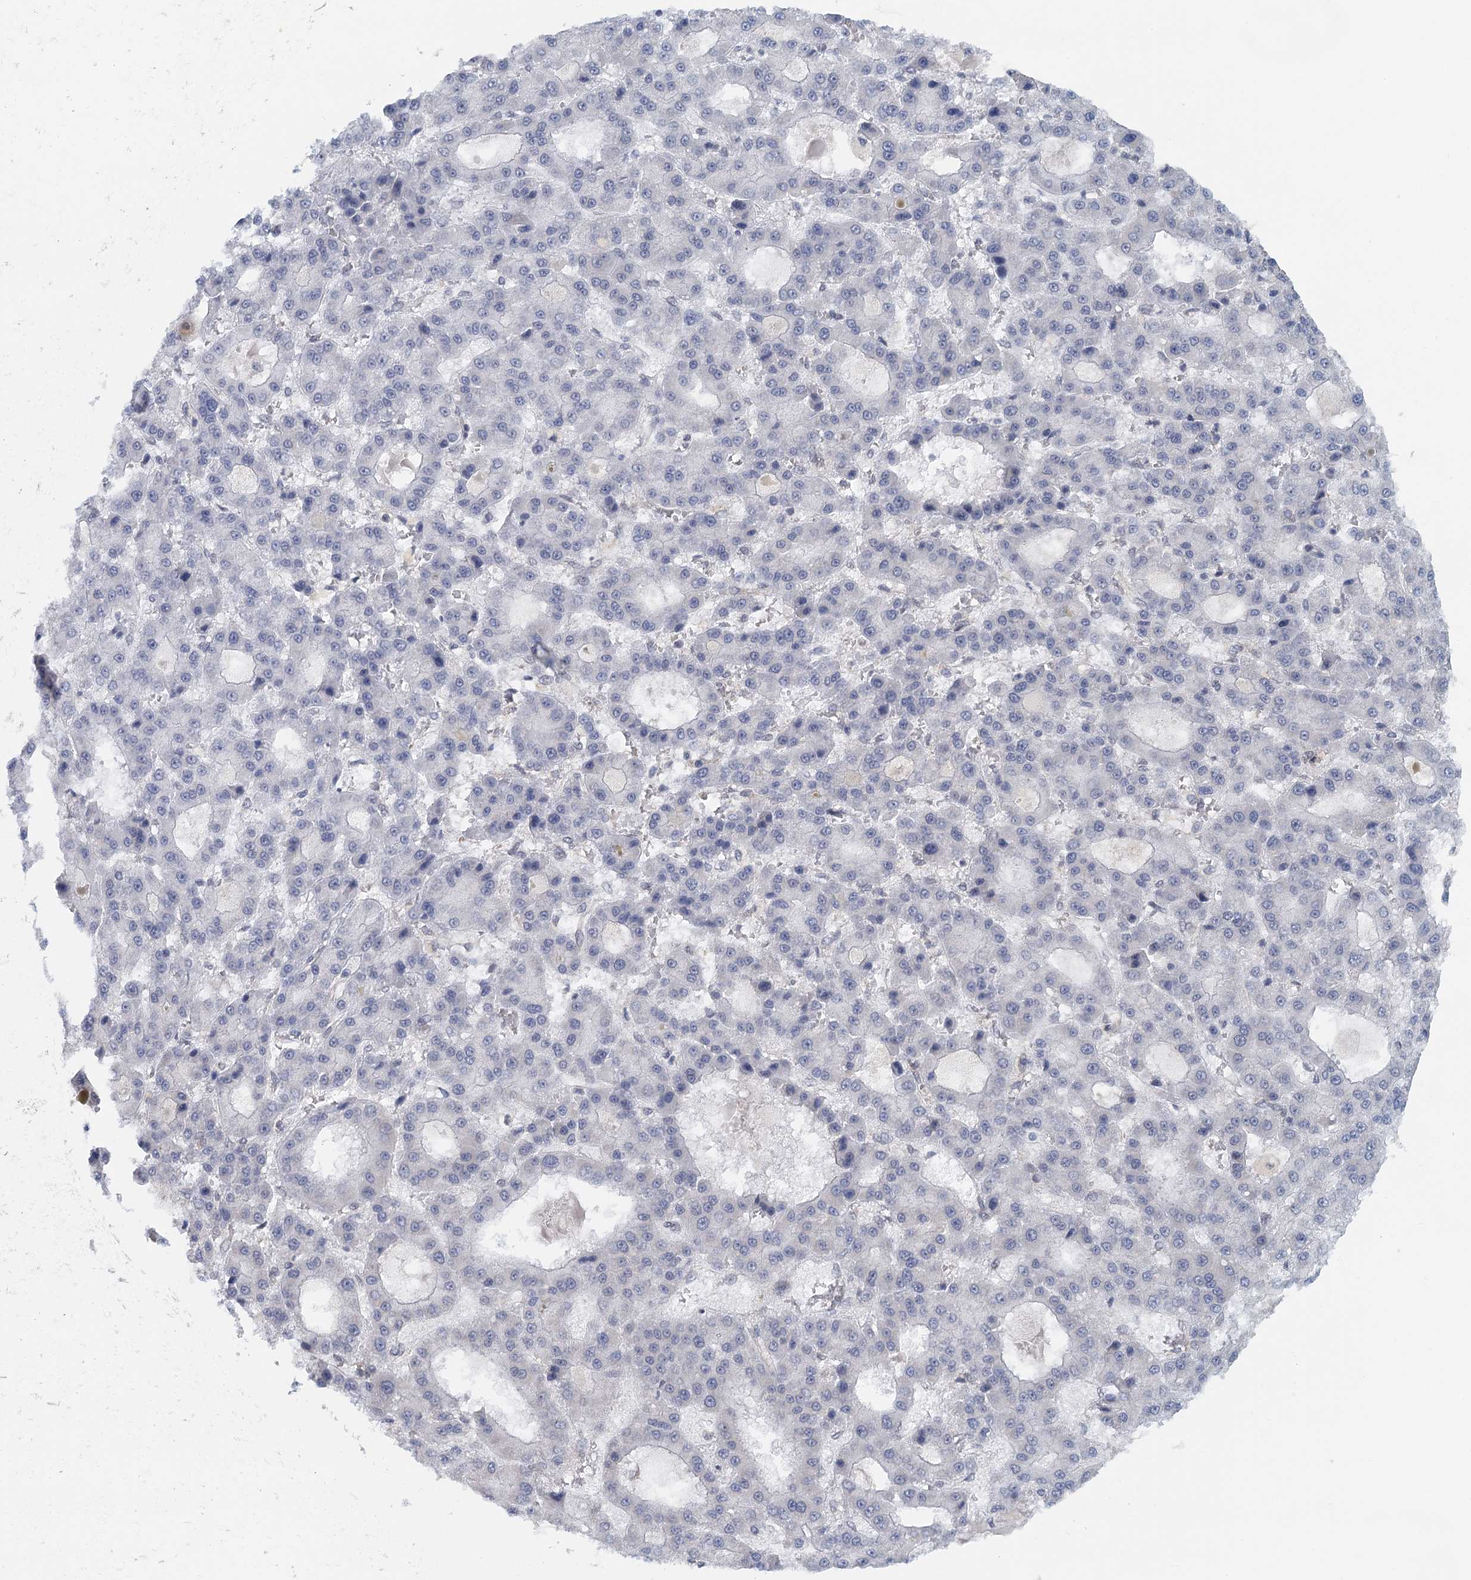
{"staining": {"intensity": "negative", "quantity": "none", "location": "none"}, "tissue": "liver cancer", "cell_type": "Tumor cells", "image_type": "cancer", "snomed": [{"axis": "morphology", "description": "Carcinoma, Hepatocellular, NOS"}, {"axis": "topography", "description": "Liver"}], "caption": "Micrograph shows no protein expression in tumor cells of liver cancer (hepatocellular carcinoma) tissue. The staining is performed using DAB (3,3'-diaminobenzidine) brown chromogen with nuclei counter-stained in using hematoxylin.", "gene": "TAS2R42", "patient": {"sex": "male", "age": 70}}